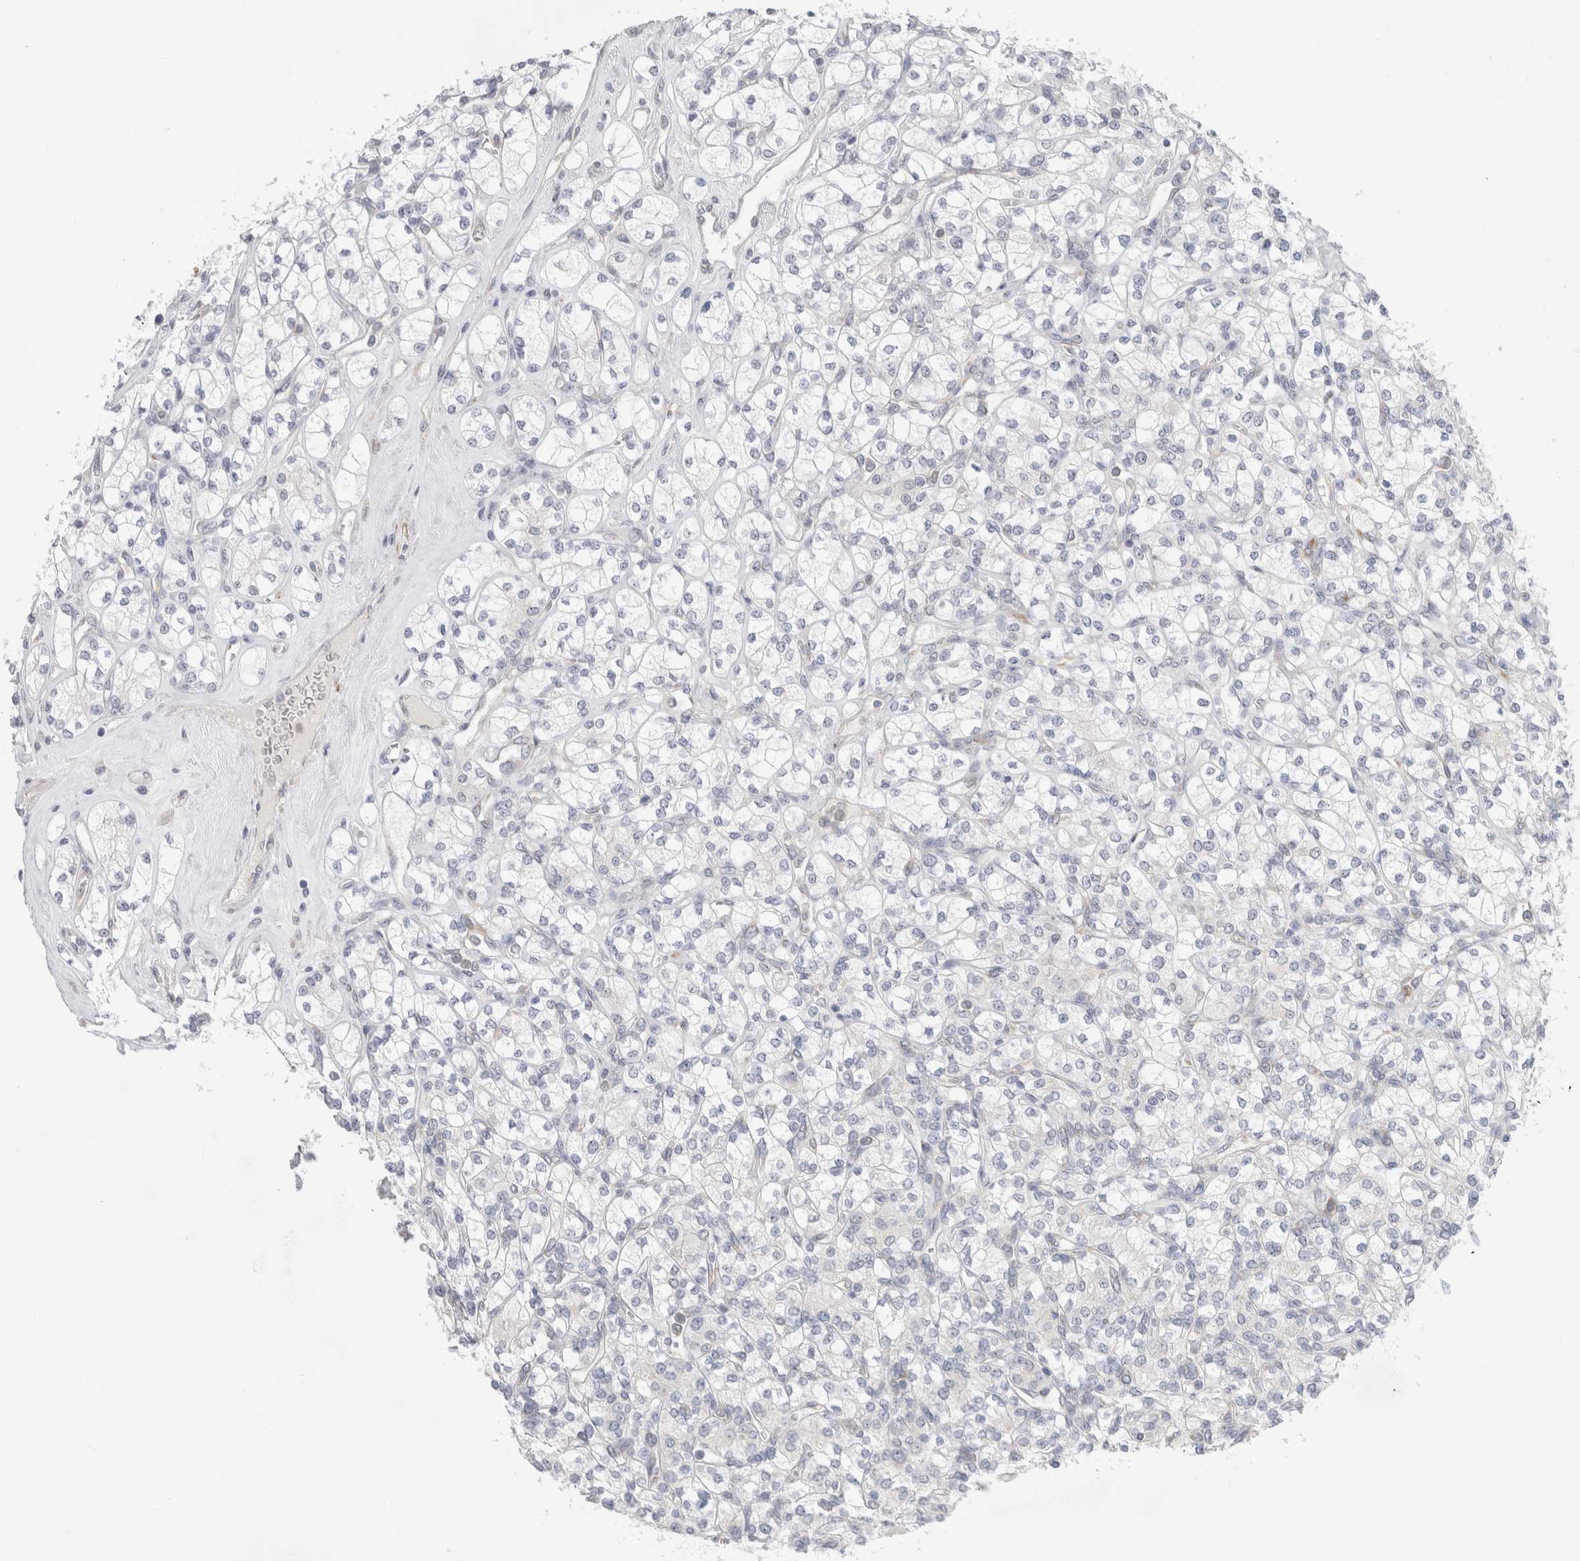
{"staining": {"intensity": "negative", "quantity": "none", "location": "none"}, "tissue": "renal cancer", "cell_type": "Tumor cells", "image_type": "cancer", "snomed": [{"axis": "morphology", "description": "Adenocarcinoma, NOS"}, {"axis": "topography", "description": "Kidney"}], "caption": "IHC micrograph of renal cancer (adenocarcinoma) stained for a protein (brown), which exhibits no expression in tumor cells. (Brightfield microscopy of DAB IHC at high magnification).", "gene": "TRMT1L", "patient": {"sex": "male", "age": 77}}